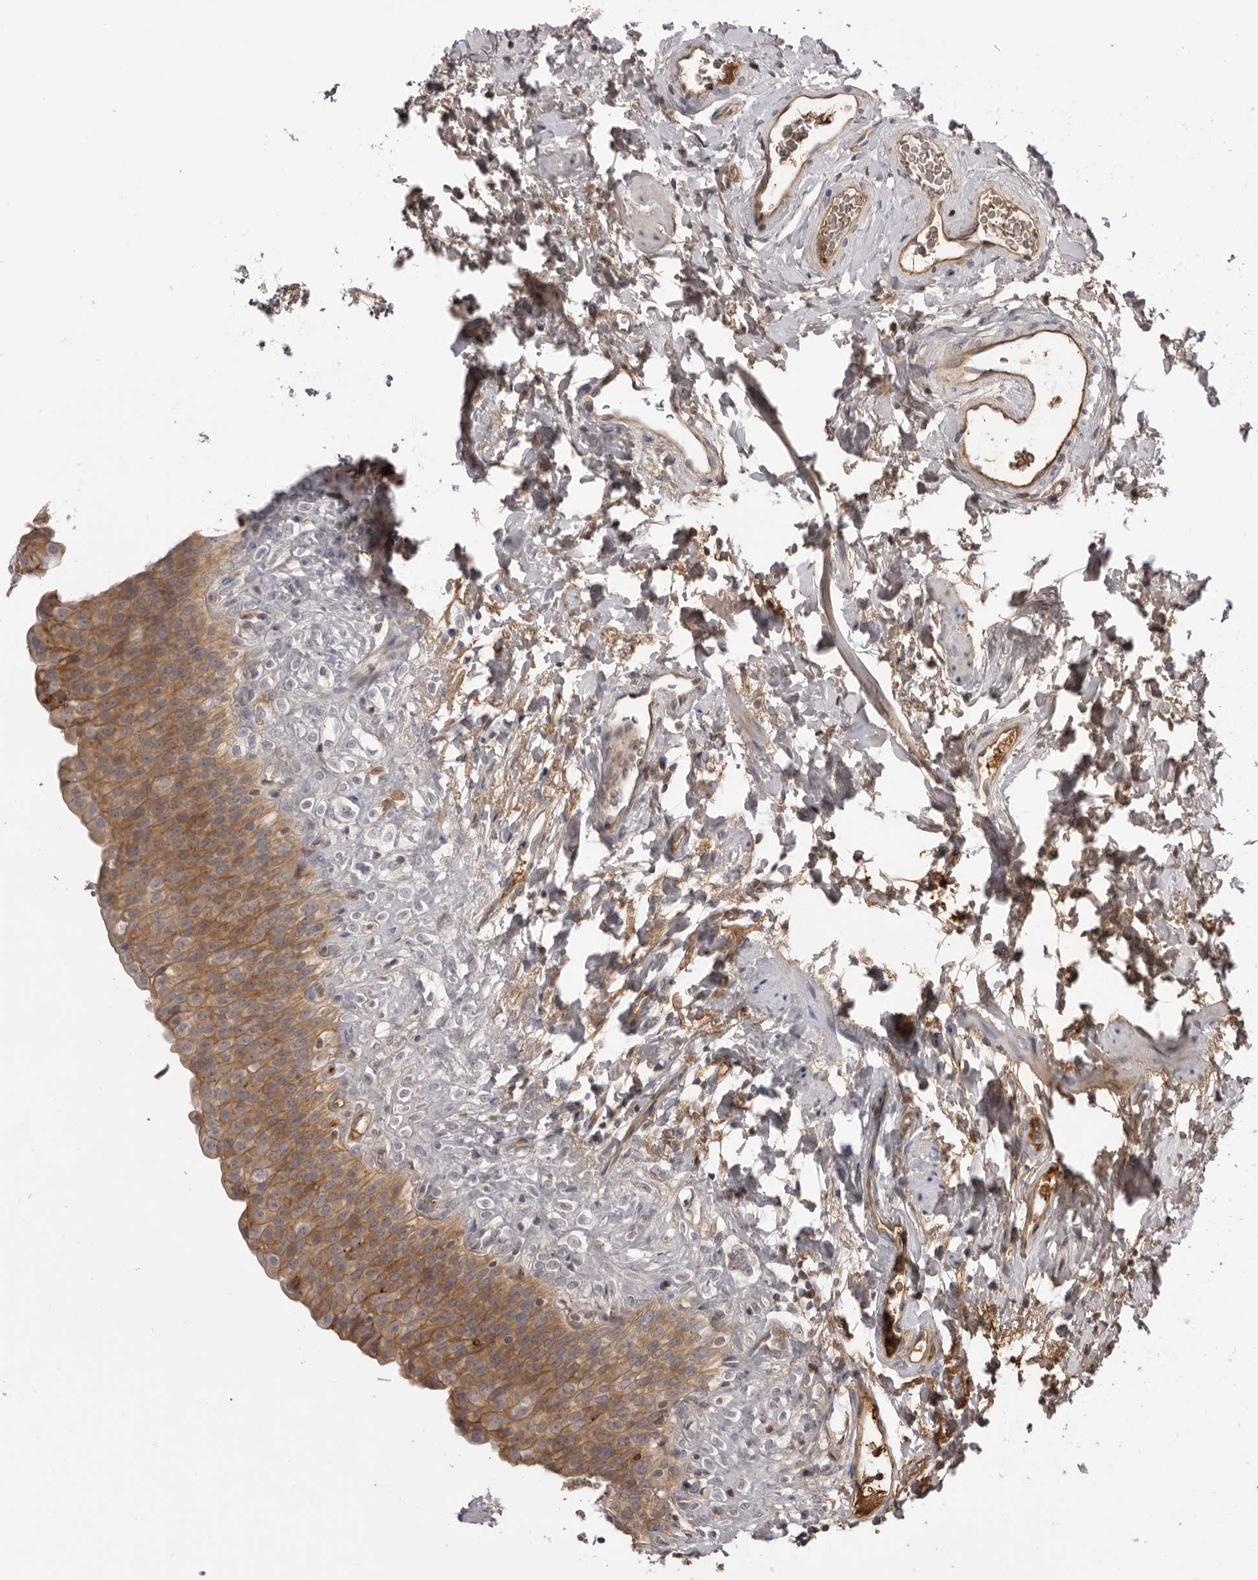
{"staining": {"intensity": "moderate", "quantity": "25%-75%", "location": "cytoplasmic/membranous"}, "tissue": "urinary bladder", "cell_type": "Urothelial cells", "image_type": "normal", "snomed": [{"axis": "morphology", "description": "Normal tissue, NOS"}, {"axis": "topography", "description": "Urinary bladder"}], "caption": "A micrograph showing moderate cytoplasmic/membranous staining in about 25%-75% of urothelial cells in benign urinary bladder, as visualized by brown immunohistochemical staining.", "gene": "PLEKHF2", "patient": {"sex": "female", "age": 79}}